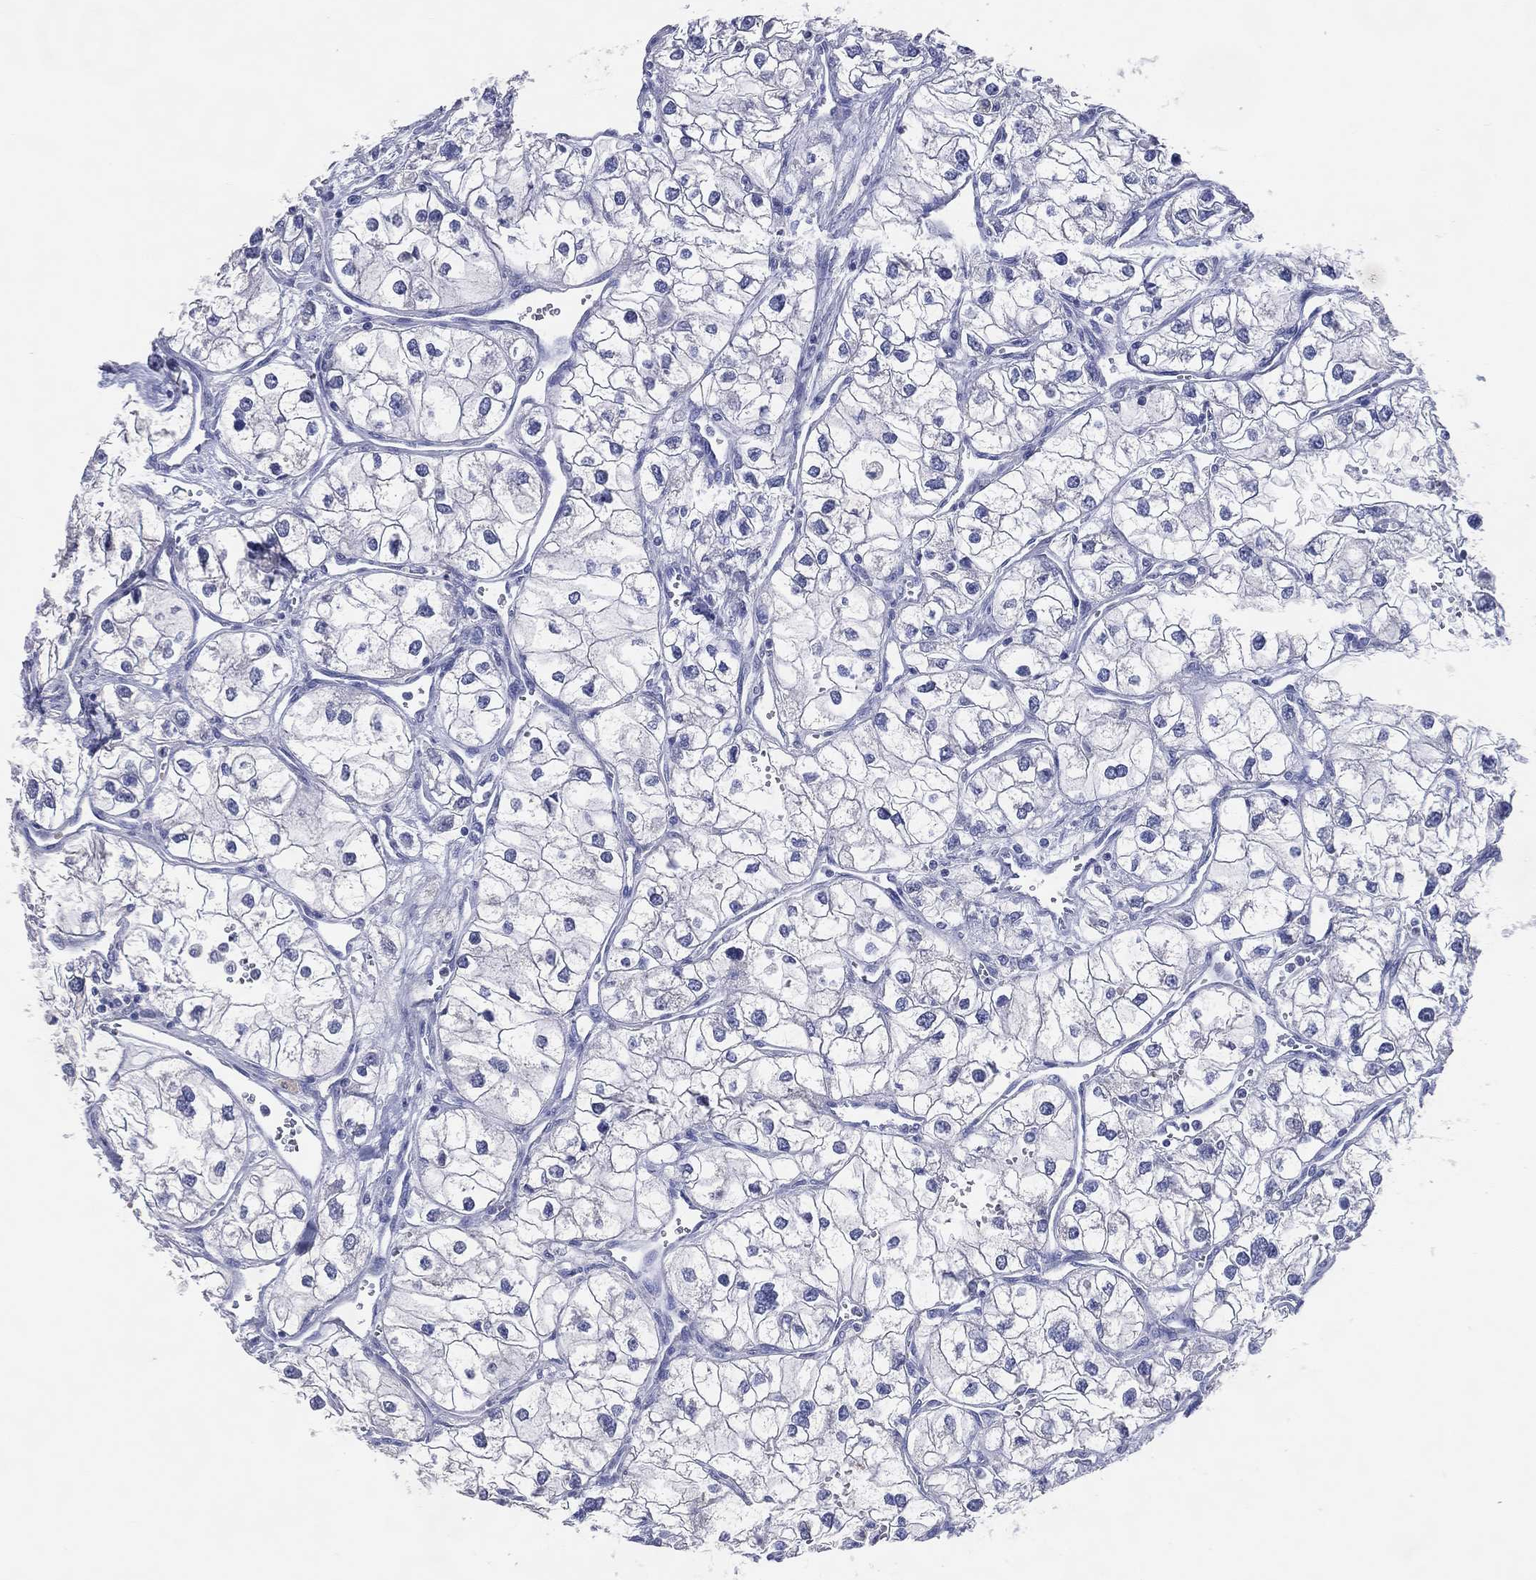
{"staining": {"intensity": "negative", "quantity": "none", "location": "none"}, "tissue": "renal cancer", "cell_type": "Tumor cells", "image_type": "cancer", "snomed": [{"axis": "morphology", "description": "Adenocarcinoma, NOS"}, {"axis": "topography", "description": "Kidney"}], "caption": "Renal adenocarcinoma stained for a protein using IHC displays no staining tumor cells.", "gene": "DNAH6", "patient": {"sex": "male", "age": 59}}